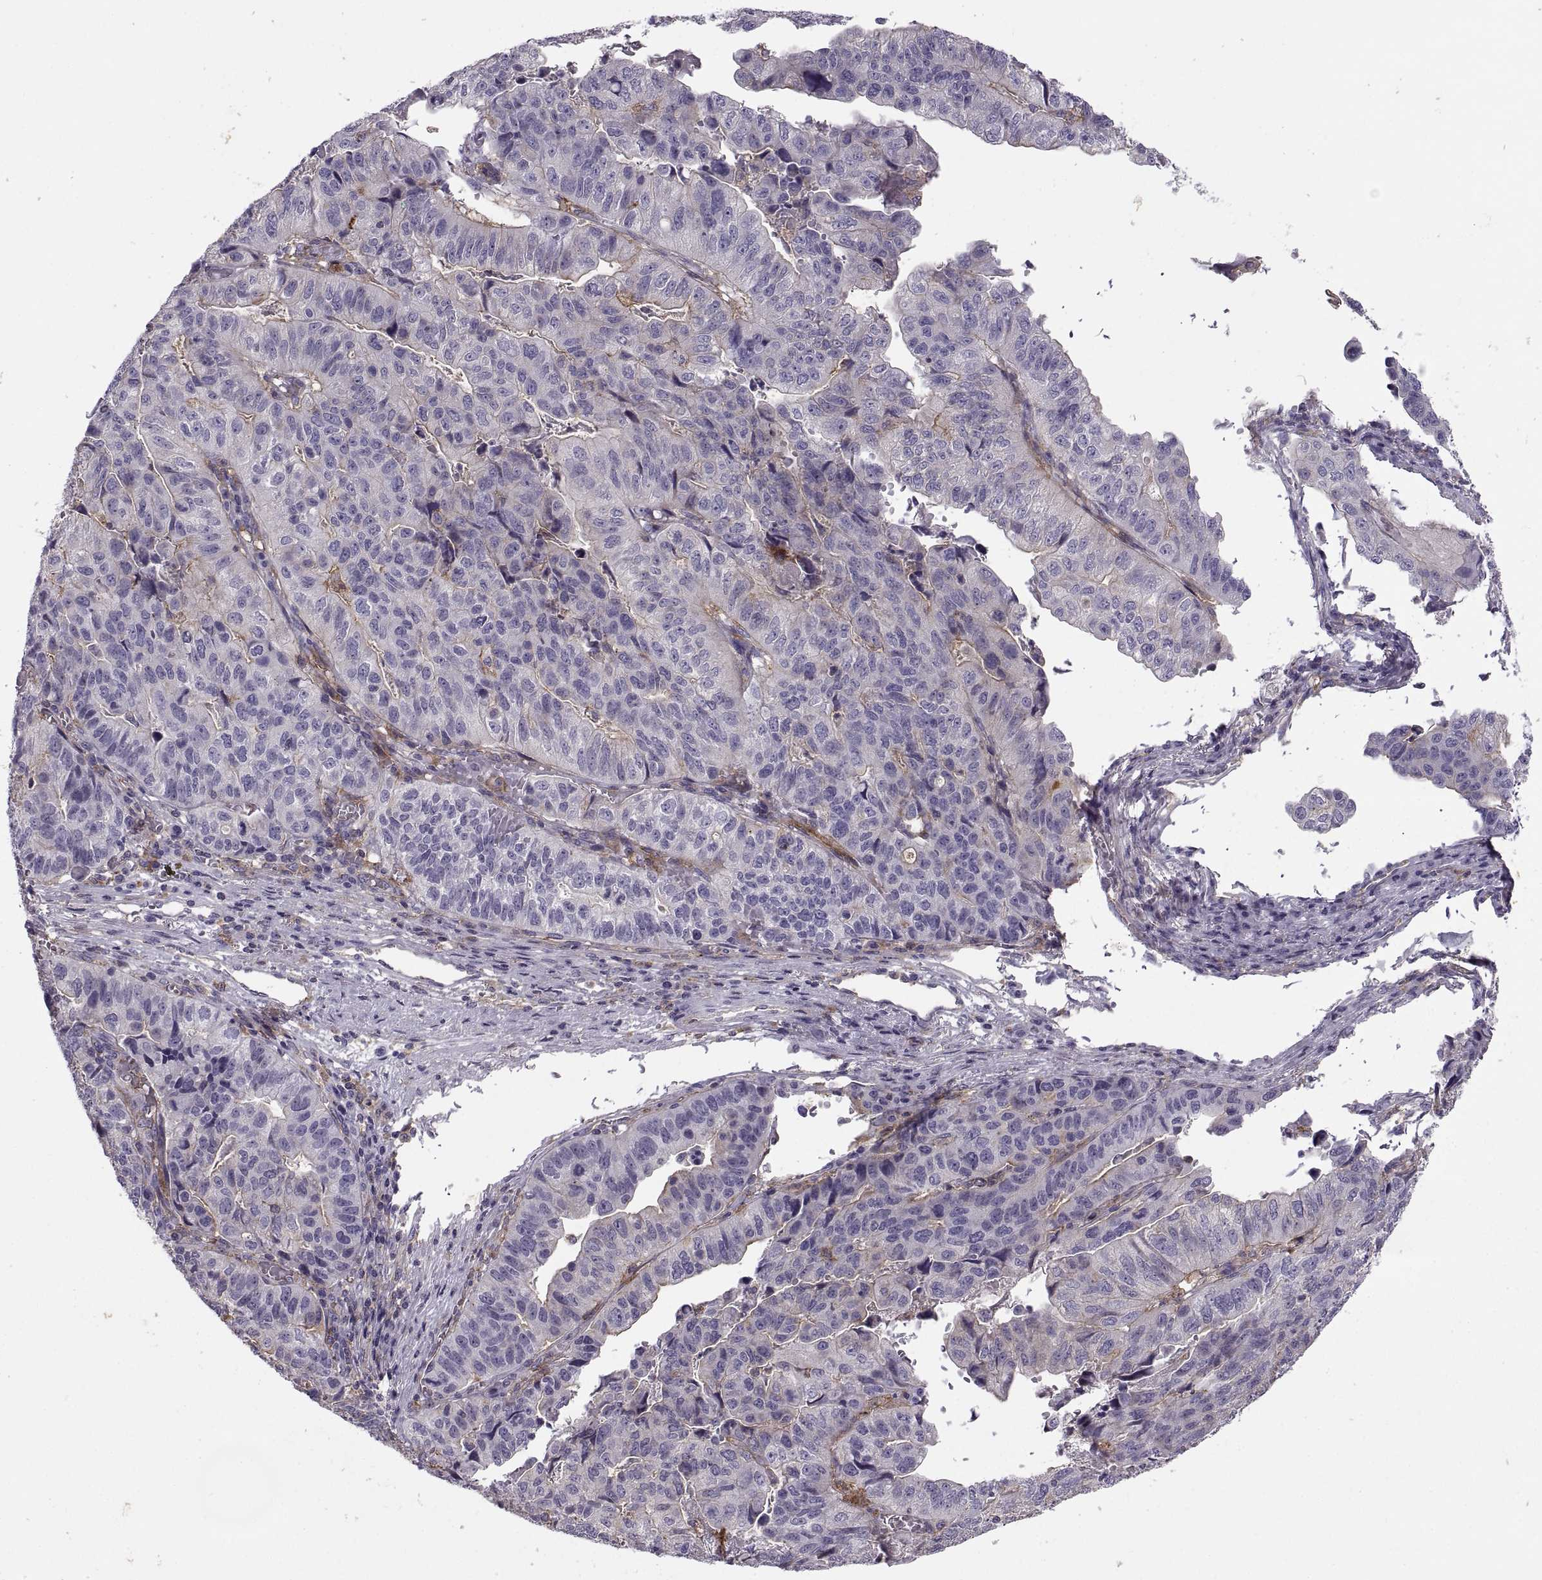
{"staining": {"intensity": "negative", "quantity": "none", "location": "none"}, "tissue": "stomach cancer", "cell_type": "Tumor cells", "image_type": "cancer", "snomed": [{"axis": "morphology", "description": "Adenocarcinoma, NOS"}, {"axis": "topography", "description": "Stomach, upper"}], "caption": "Immunohistochemical staining of human stomach cancer (adenocarcinoma) reveals no significant expression in tumor cells.", "gene": "RALB", "patient": {"sex": "female", "age": 67}}